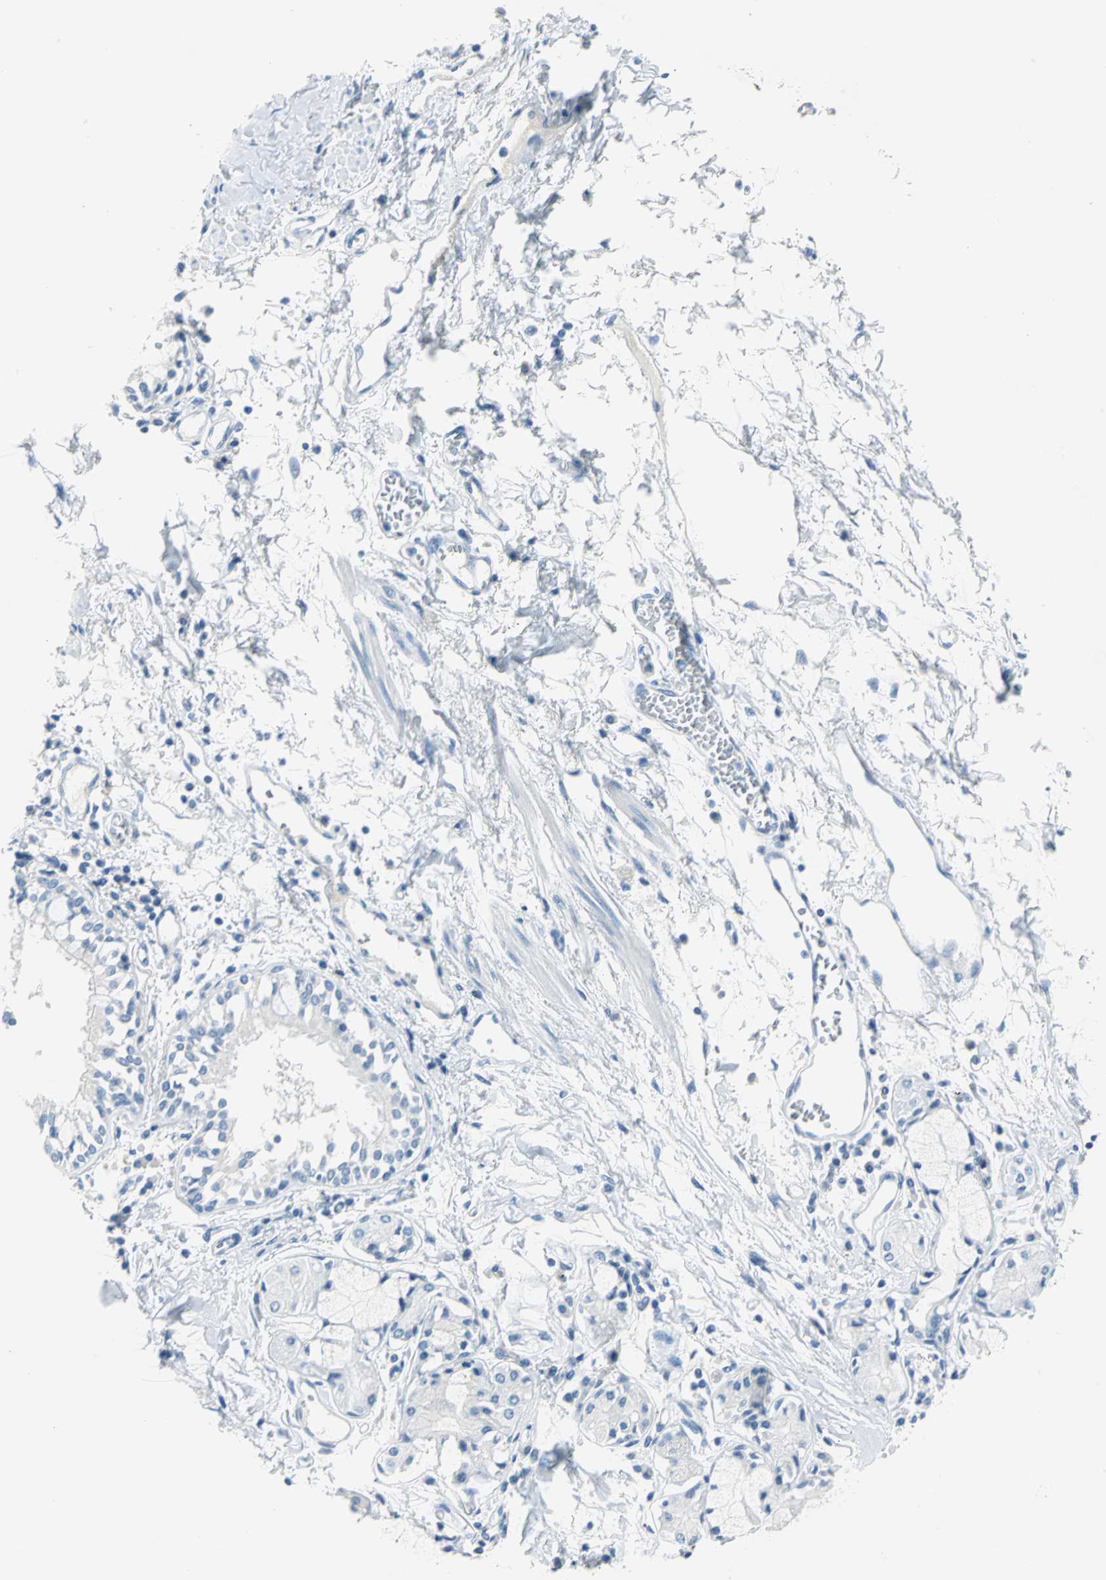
{"staining": {"intensity": "negative", "quantity": "none", "location": "none"}, "tissue": "bronchus", "cell_type": "Respiratory epithelial cells", "image_type": "normal", "snomed": [{"axis": "morphology", "description": "Normal tissue, NOS"}, {"axis": "topography", "description": "Bronchus"}, {"axis": "topography", "description": "Lung"}], "caption": "Protein analysis of normal bronchus reveals no significant positivity in respiratory epithelial cells. (Brightfield microscopy of DAB (3,3'-diaminobenzidine) IHC at high magnification).", "gene": "PKLR", "patient": {"sex": "female", "age": 56}}